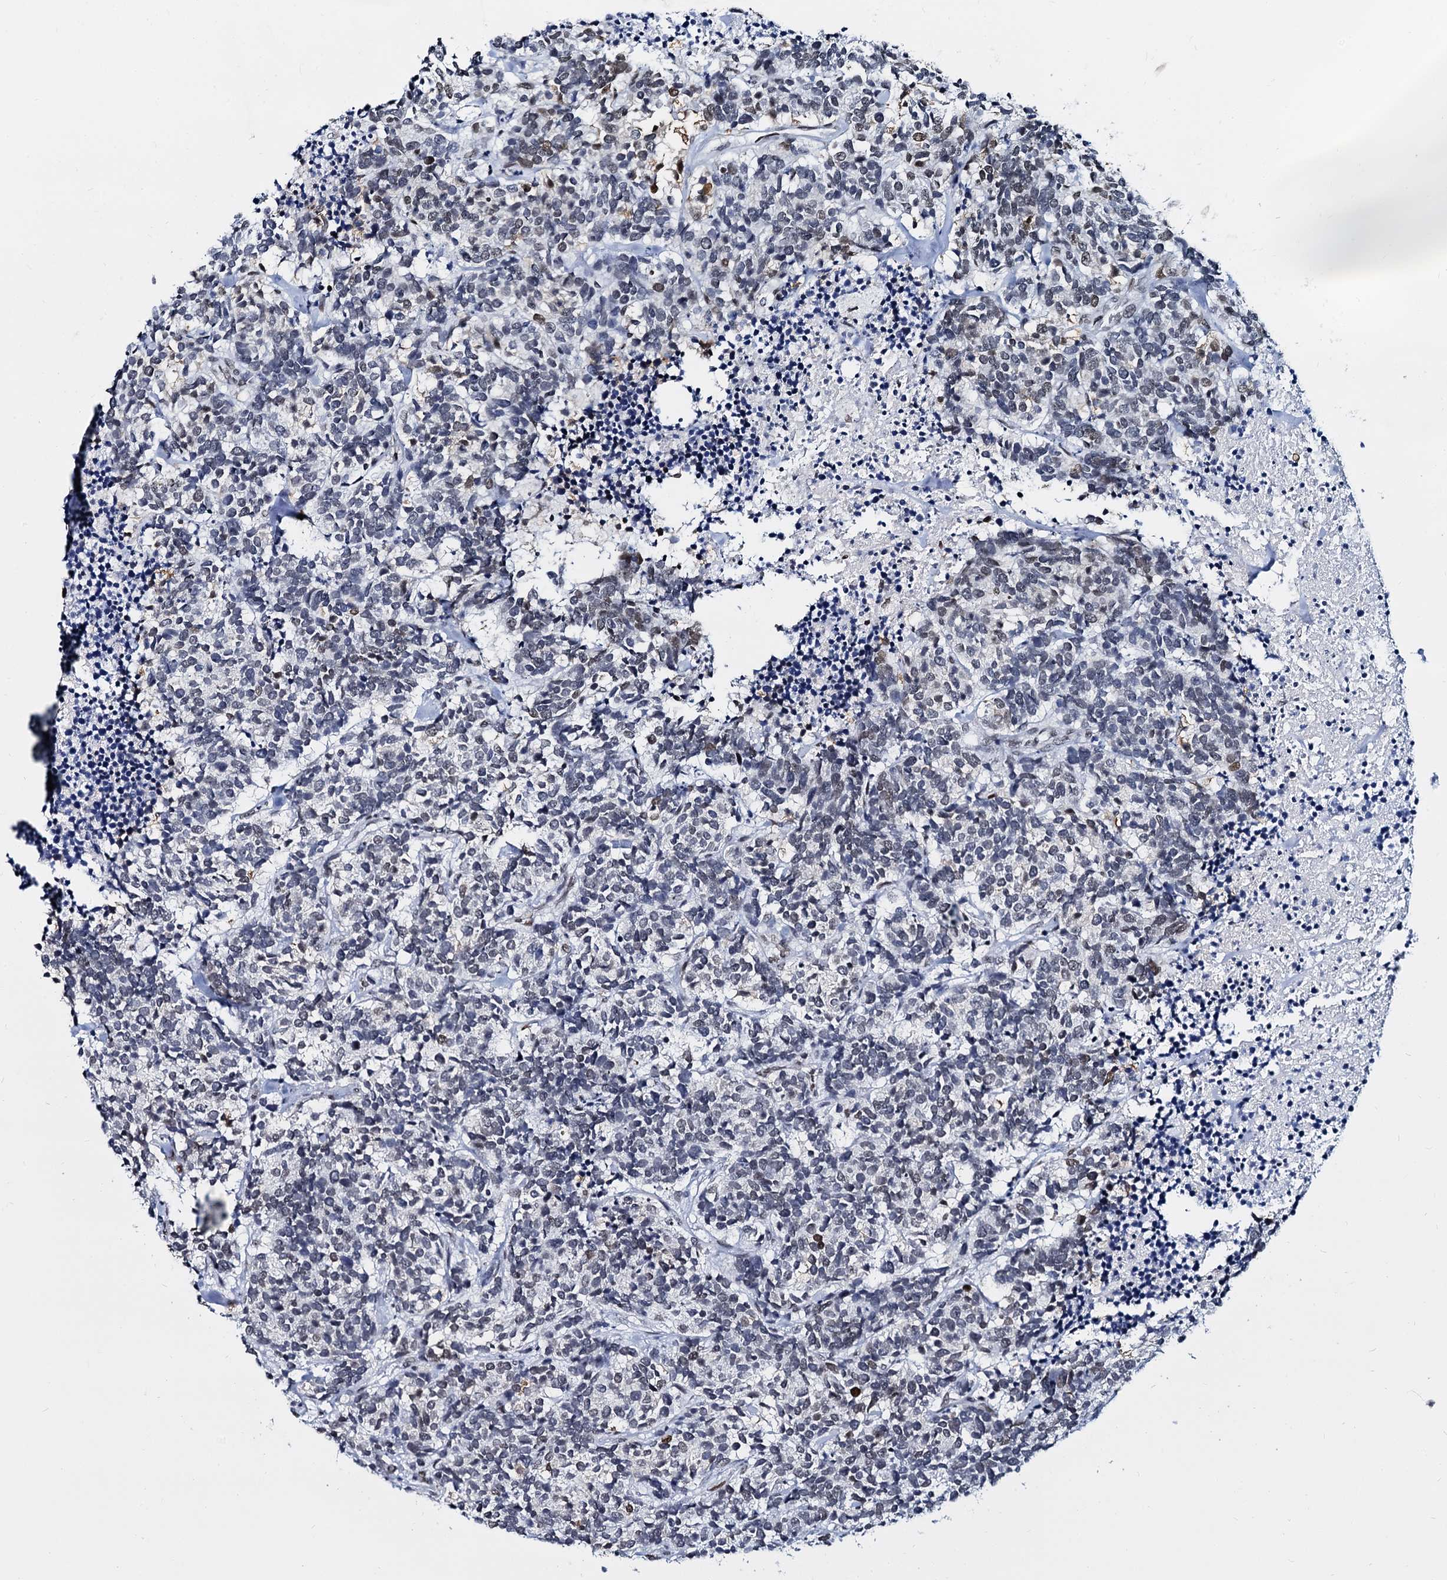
{"staining": {"intensity": "weak", "quantity": "<25%", "location": "nuclear"}, "tissue": "carcinoid", "cell_type": "Tumor cells", "image_type": "cancer", "snomed": [{"axis": "morphology", "description": "Carcinoma, NOS"}, {"axis": "morphology", "description": "Carcinoid, malignant, NOS"}, {"axis": "topography", "description": "Urinary bladder"}], "caption": "This micrograph is of carcinoid stained with immunohistochemistry (IHC) to label a protein in brown with the nuclei are counter-stained blue. There is no positivity in tumor cells.", "gene": "CMAS", "patient": {"sex": "male", "age": 57}}